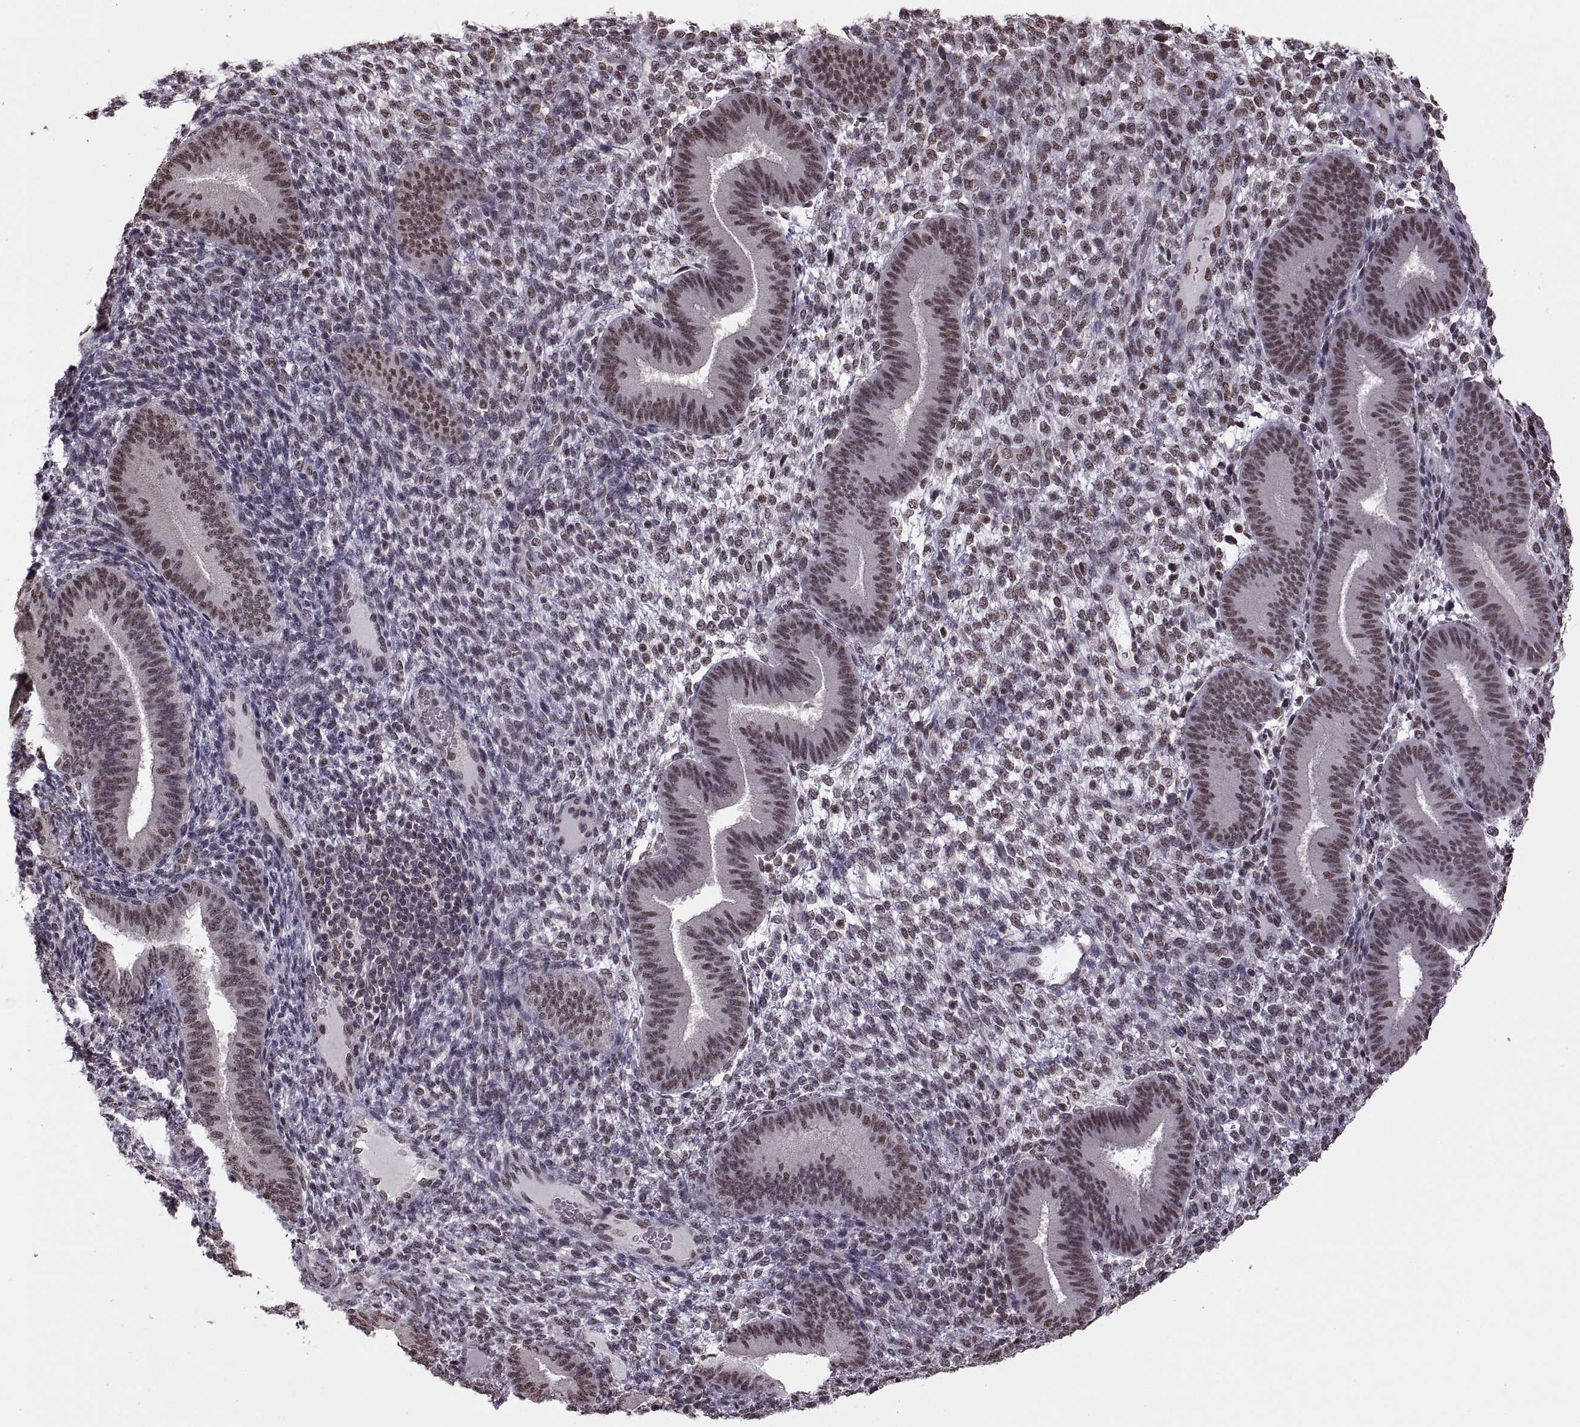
{"staining": {"intensity": "weak", "quantity": "25%-75%", "location": "nuclear"}, "tissue": "endometrium", "cell_type": "Cells in endometrial stroma", "image_type": "normal", "snomed": [{"axis": "morphology", "description": "Normal tissue, NOS"}, {"axis": "topography", "description": "Endometrium"}], "caption": "Protein expression analysis of benign endometrium demonstrates weak nuclear positivity in approximately 25%-75% of cells in endometrial stroma. (DAB = brown stain, brightfield microscopy at high magnification).", "gene": "INTS3", "patient": {"sex": "female", "age": 39}}